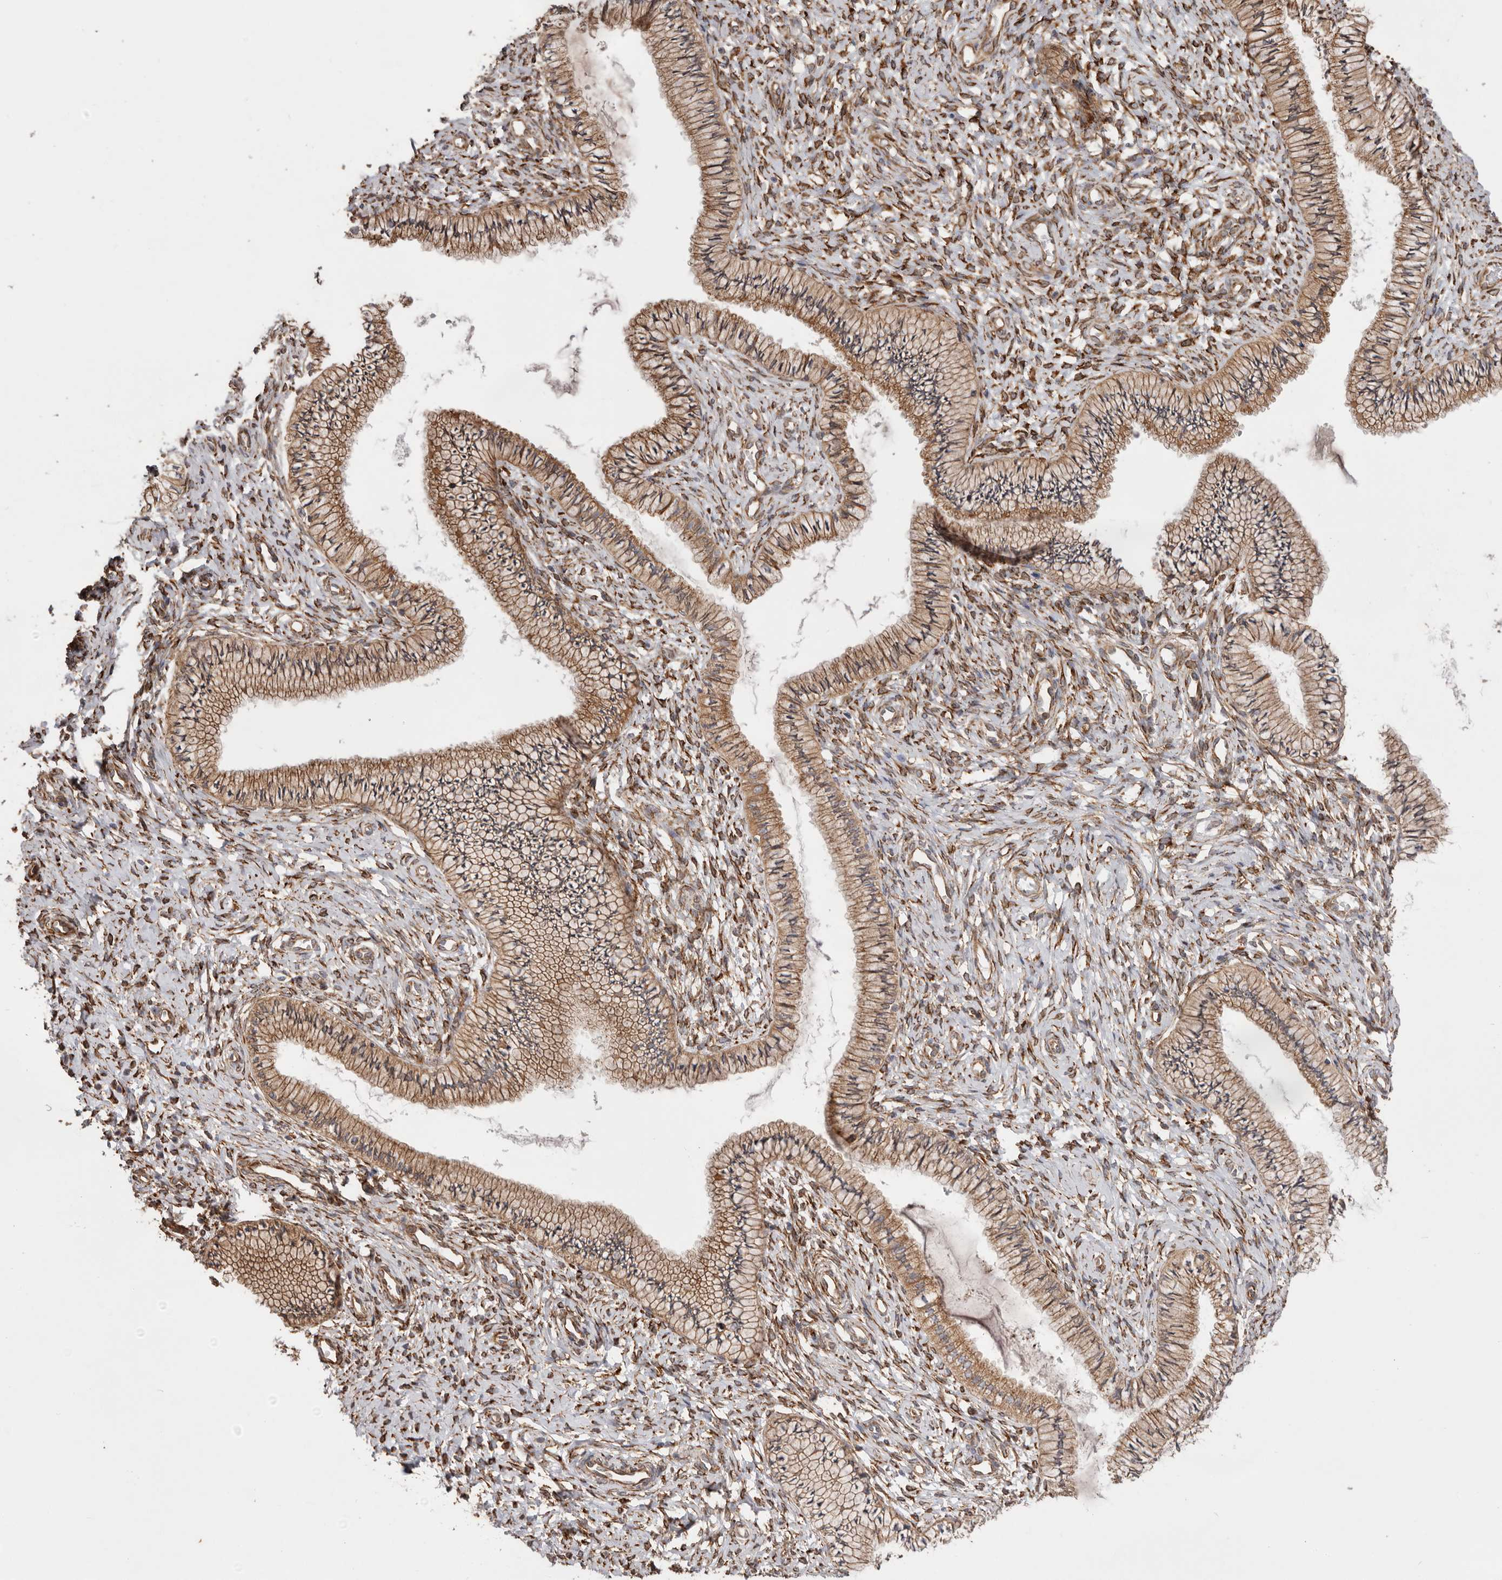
{"staining": {"intensity": "moderate", "quantity": ">75%", "location": "cytoplasmic/membranous"}, "tissue": "cervix", "cell_type": "Glandular cells", "image_type": "normal", "snomed": [{"axis": "morphology", "description": "Normal tissue, NOS"}, {"axis": "topography", "description": "Cervix"}], "caption": "A medium amount of moderate cytoplasmic/membranous staining is seen in about >75% of glandular cells in benign cervix.", "gene": "WDTC1", "patient": {"sex": "female", "age": 36}}